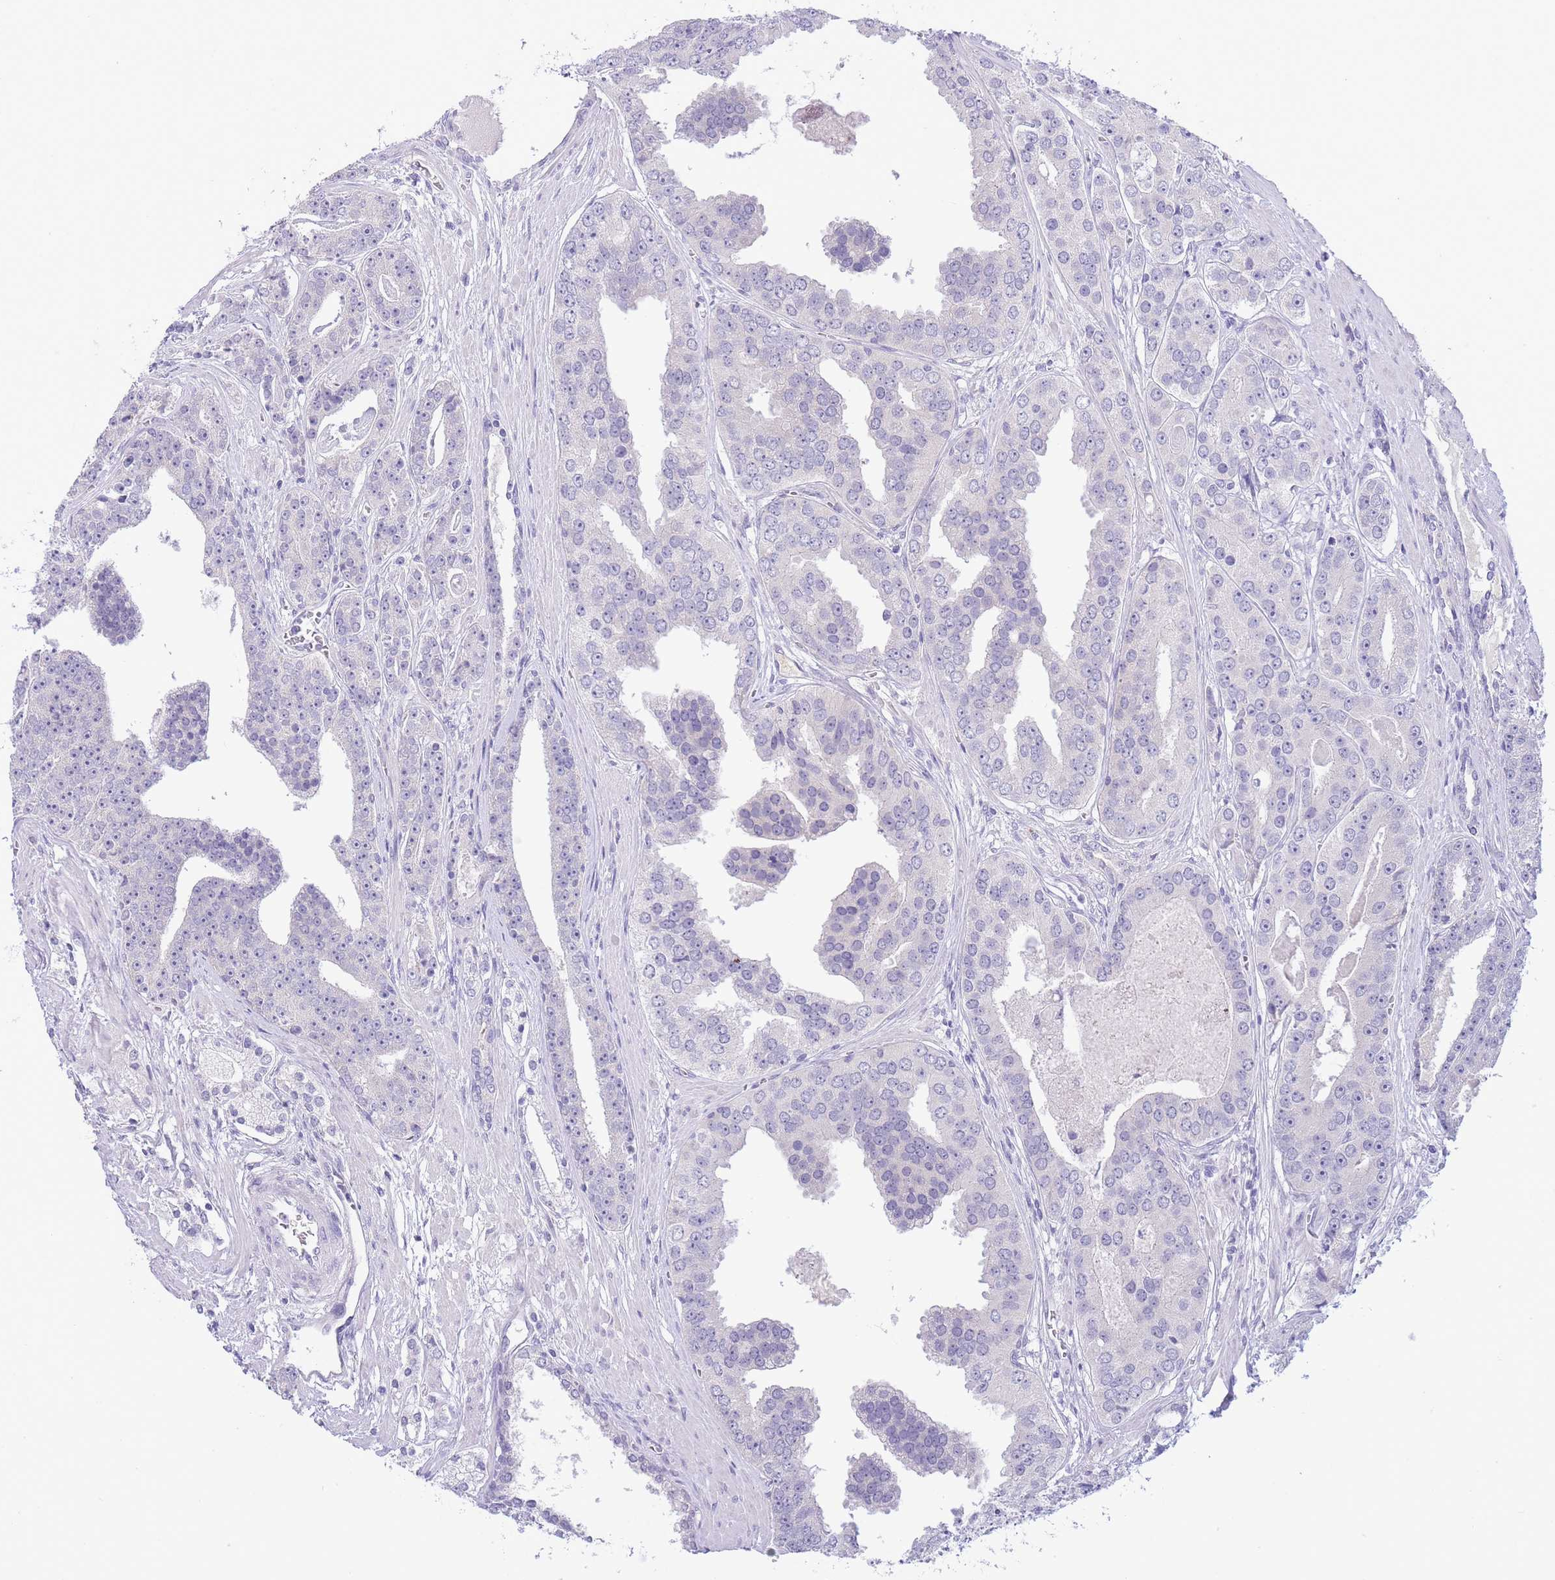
{"staining": {"intensity": "negative", "quantity": "none", "location": "none"}, "tissue": "prostate cancer", "cell_type": "Tumor cells", "image_type": "cancer", "snomed": [{"axis": "morphology", "description": "Adenocarcinoma, High grade"}, {"axis": "topography", "description": "Prostate"}], "caption": "The immunohistochemistry (IHC) image has no significant positivity in tumor cells of high-grade adenocarcinoma (prostate) tissue. (Immunohistochemistry, brightfield microscopy, high magnification).", "gene": "ASAP3", "patient": {"sex": "male", "age": 71}}